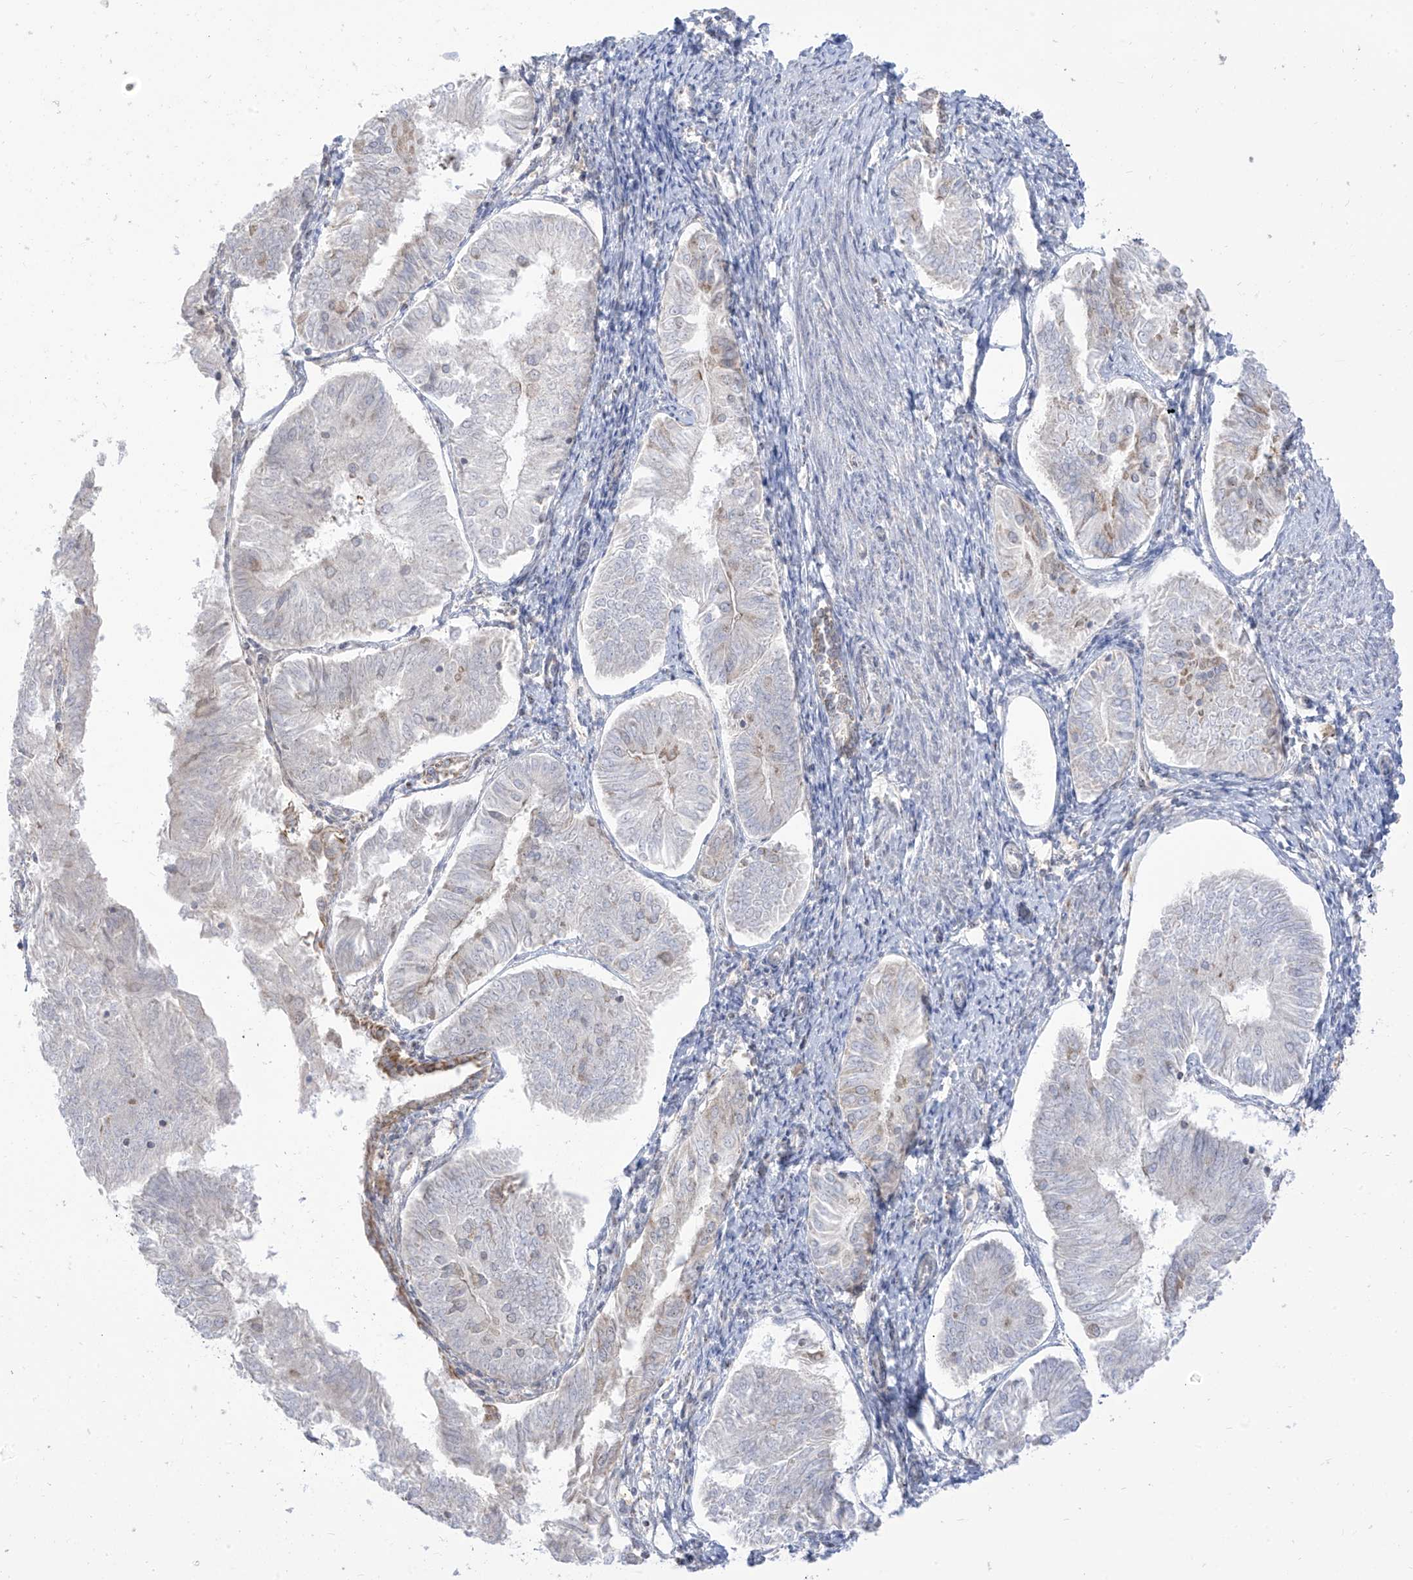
{"staining": {"intensity": "negative", "quantity": "none", "location": "none"}, "tissue": "endometrial cancer", "cell_type": "Tumor cells", "image_type": "cancer", "snomed": [{"axis": "morphology", "description": "Adenocarcinoma, NOS"}, {"axis": "topography", "description": "Endometrium"}], "caption": "A histopathology image of human adenocarcinoma (endometrial) is negative for staining in tumor cells.", "gene": "ARHGEF40", "patient": {"sex": "female", "age": 58}}